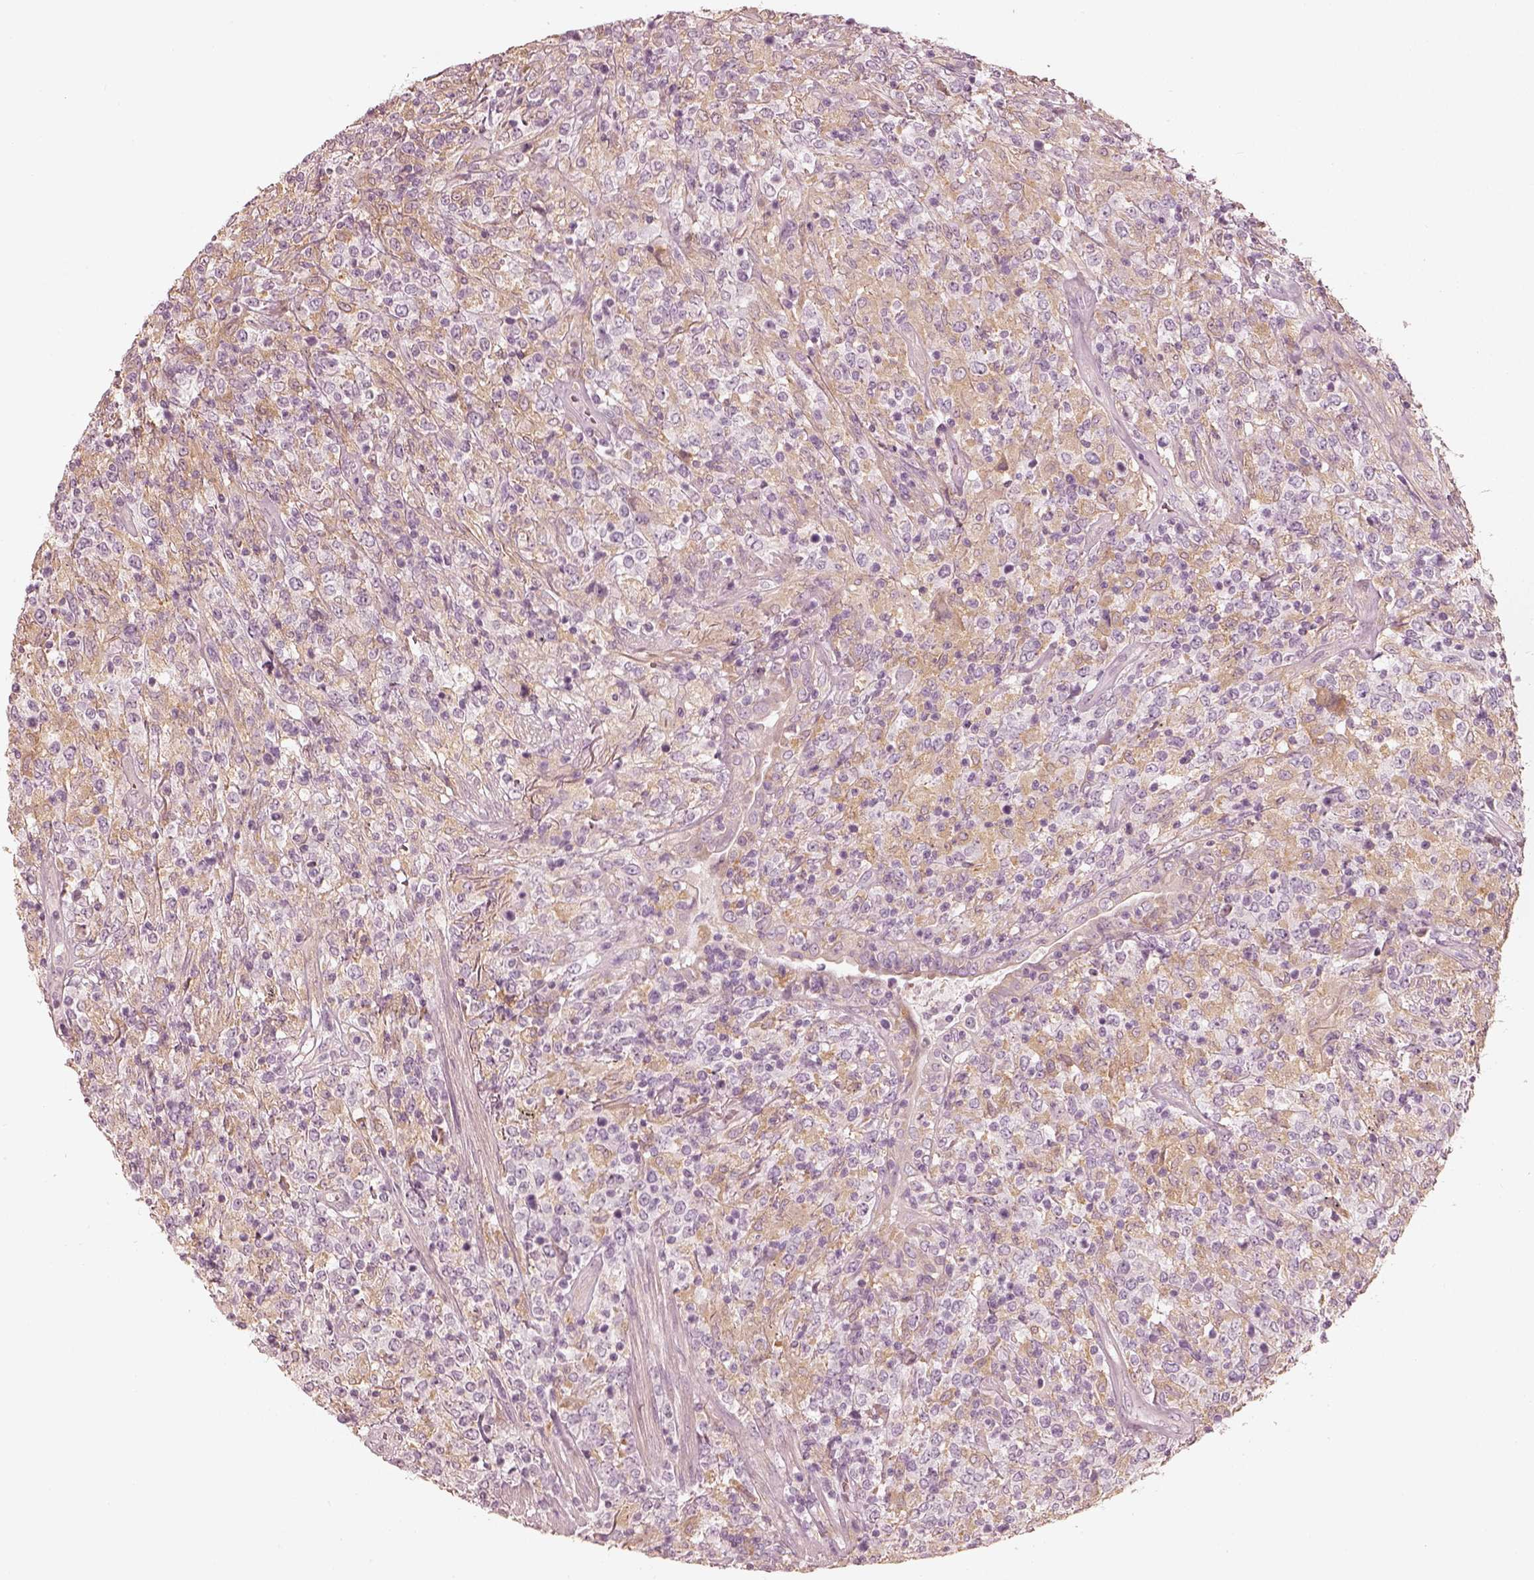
{"staining": {"intensity": "negative", "quantity": "none", "location": "none"}, "tissue": "lymphoma", "cell_type": "Tumor cells", "image_type": "cancer", "snomed": [{"axis": "morphology", "description": "Malignant lymphoma, non-Hodgkin's type, High grade"}, {"axis": "topography", "description": "Lung"}], "caption": "Tumor cells show no significant staining in lymphoma.", "gene": "FMNL2", "patient": {"sex": "male", "age": 79}}